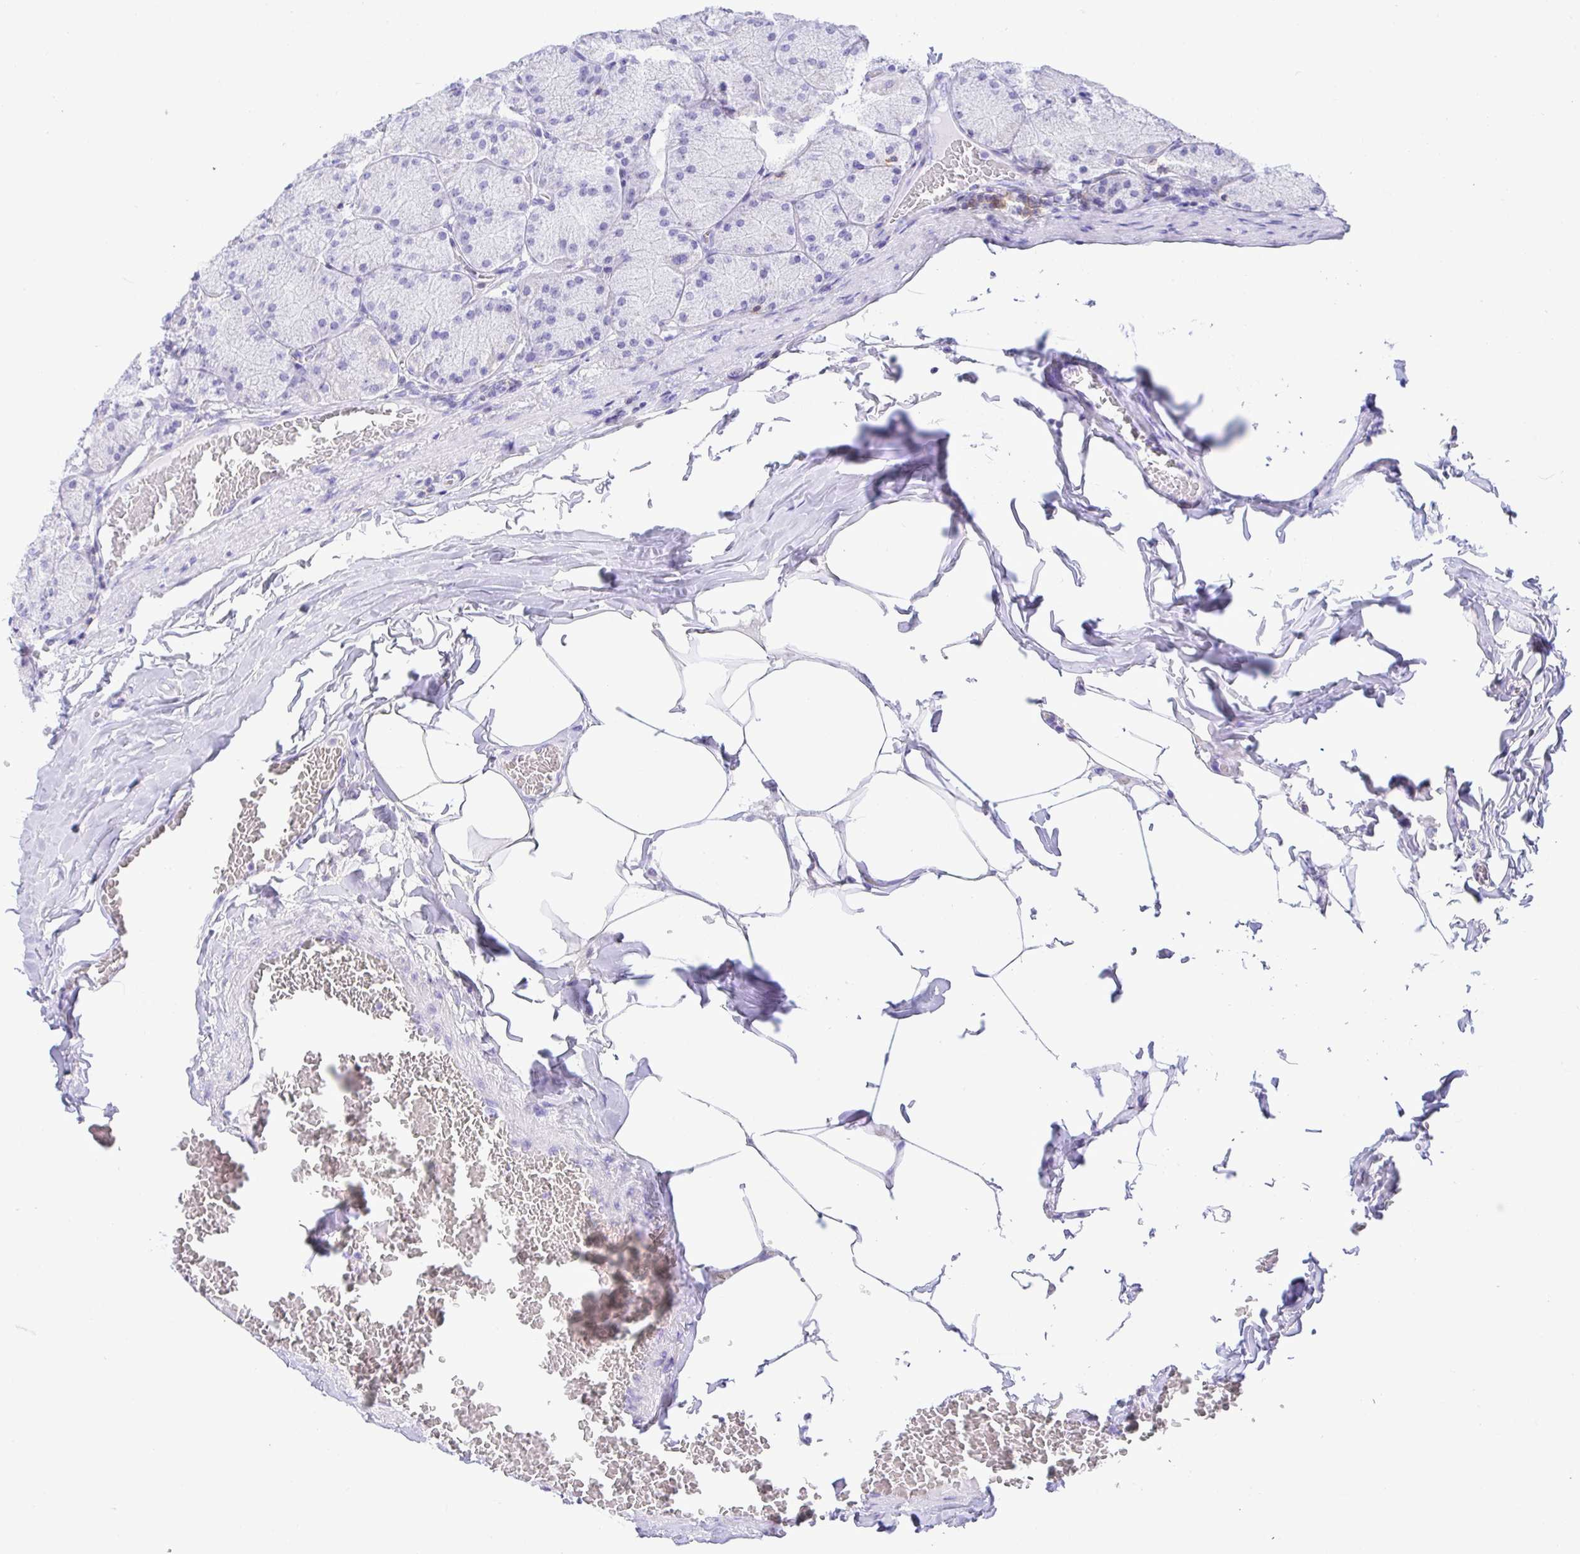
{"staining": {"intensity": "negative", "quantity": "none", "location": "none"}, "tissue": "stomach", "cell_type": "Glandular cells", "image_type": "normal", "snomed": [{"axis": "morphology", "description": "Normal tissue, NOS"}, {"axis": "topography", "description": "Stomach, upper"}], "caption": "This is an immunohistochemistry (IHC) image of unremarkable stomach. There is no expression in glandular cells.", "gene": "CD5", "patient": {"sex": "female", "age": 56}}